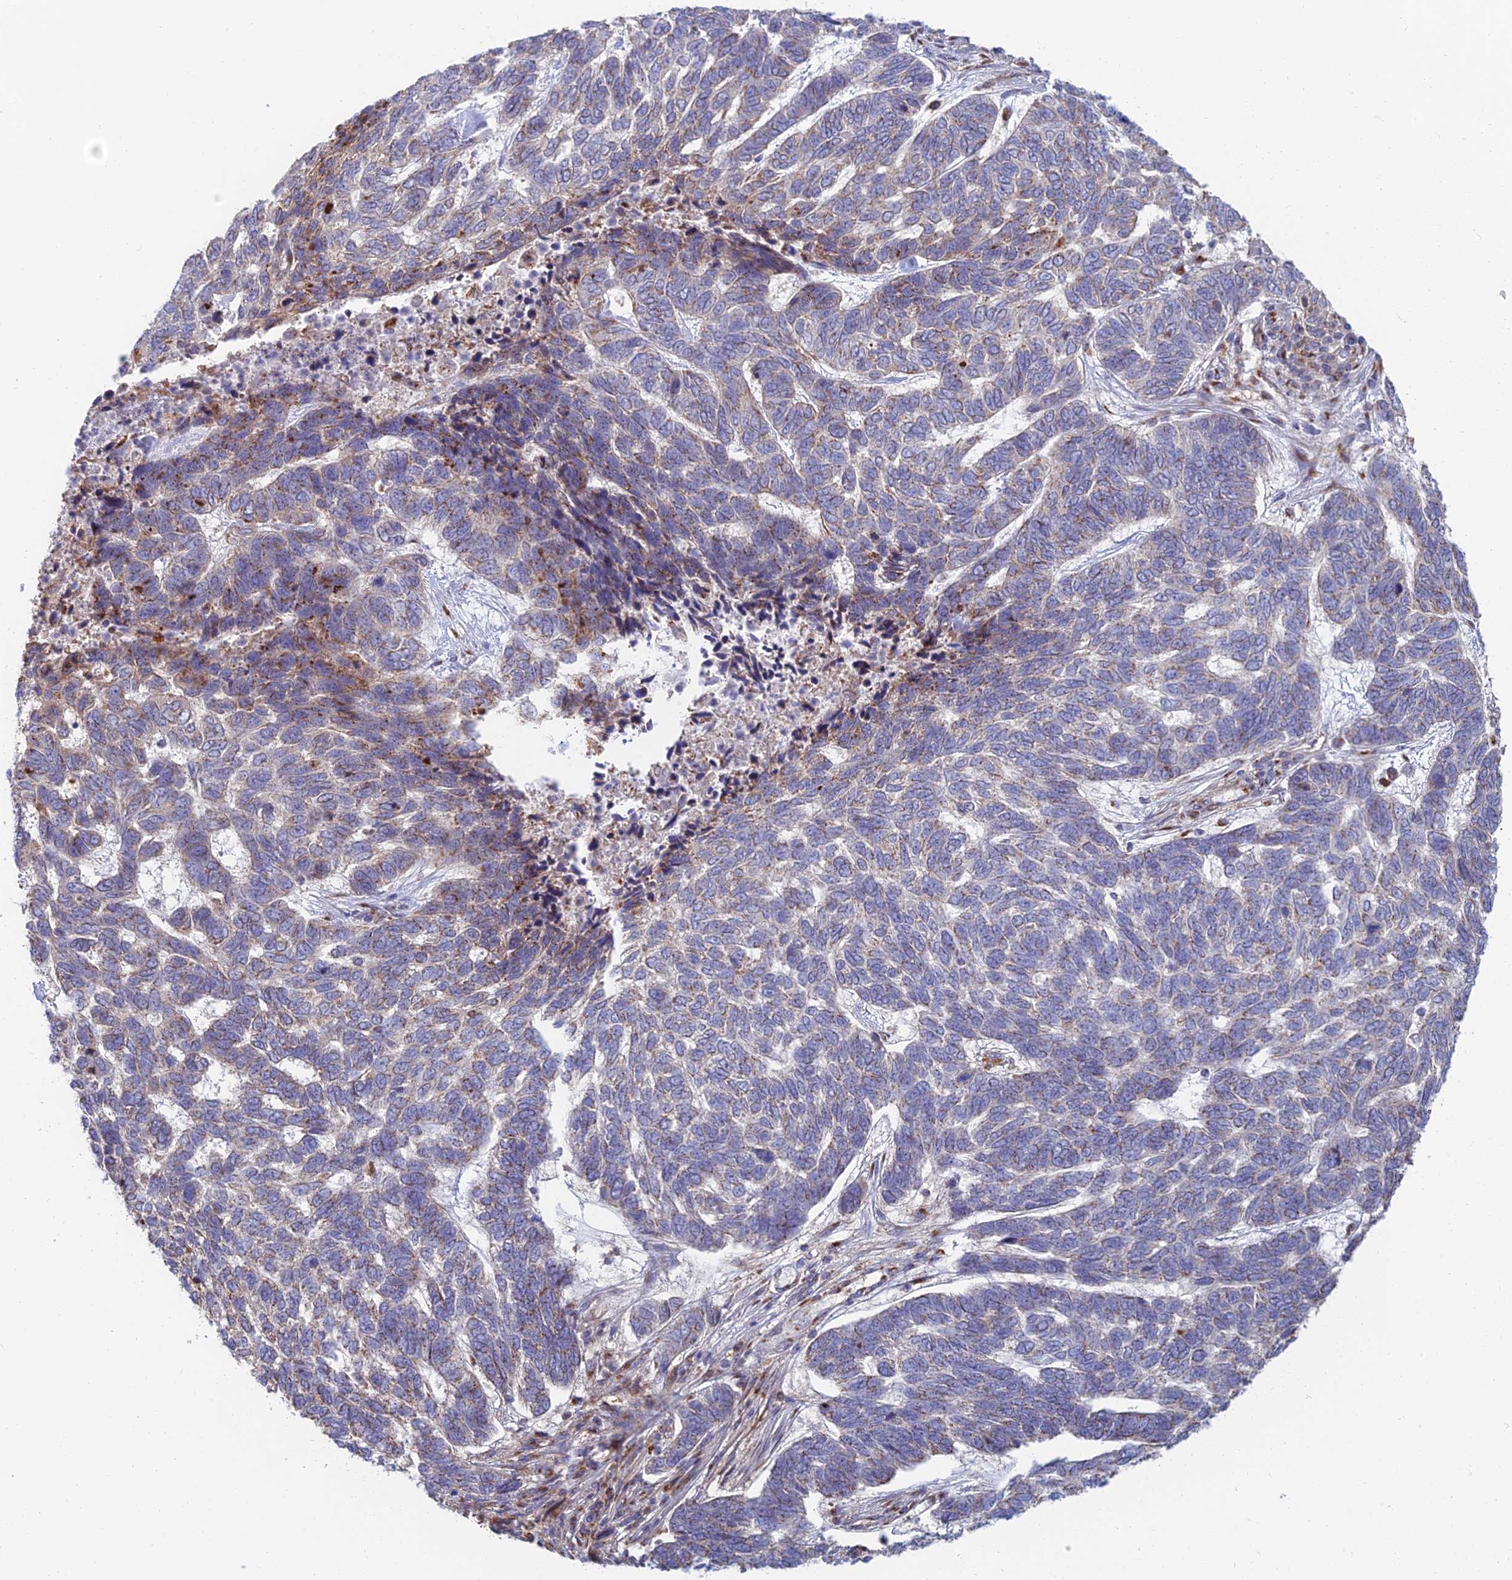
{"staining": {"intensity": "weak", "quantity": "<25%", "location": "cytoplasmic/membranous"}, "tissue": "skin cancer", "cell_type": "Tumor cells", "image_type": "cancer", "snomed": [{"axis": "morphology", "description": "Basal cell carcinoma"}, {"axis": "topography", "description": "Skin"}], "caption": "IHC image of skin basal cell carcinoma stained for a protein (brown), which demonstrates no positivity in tumor cells.", "gene": "HS2ST1", "patient": {"sex": "female", "age": 65}}